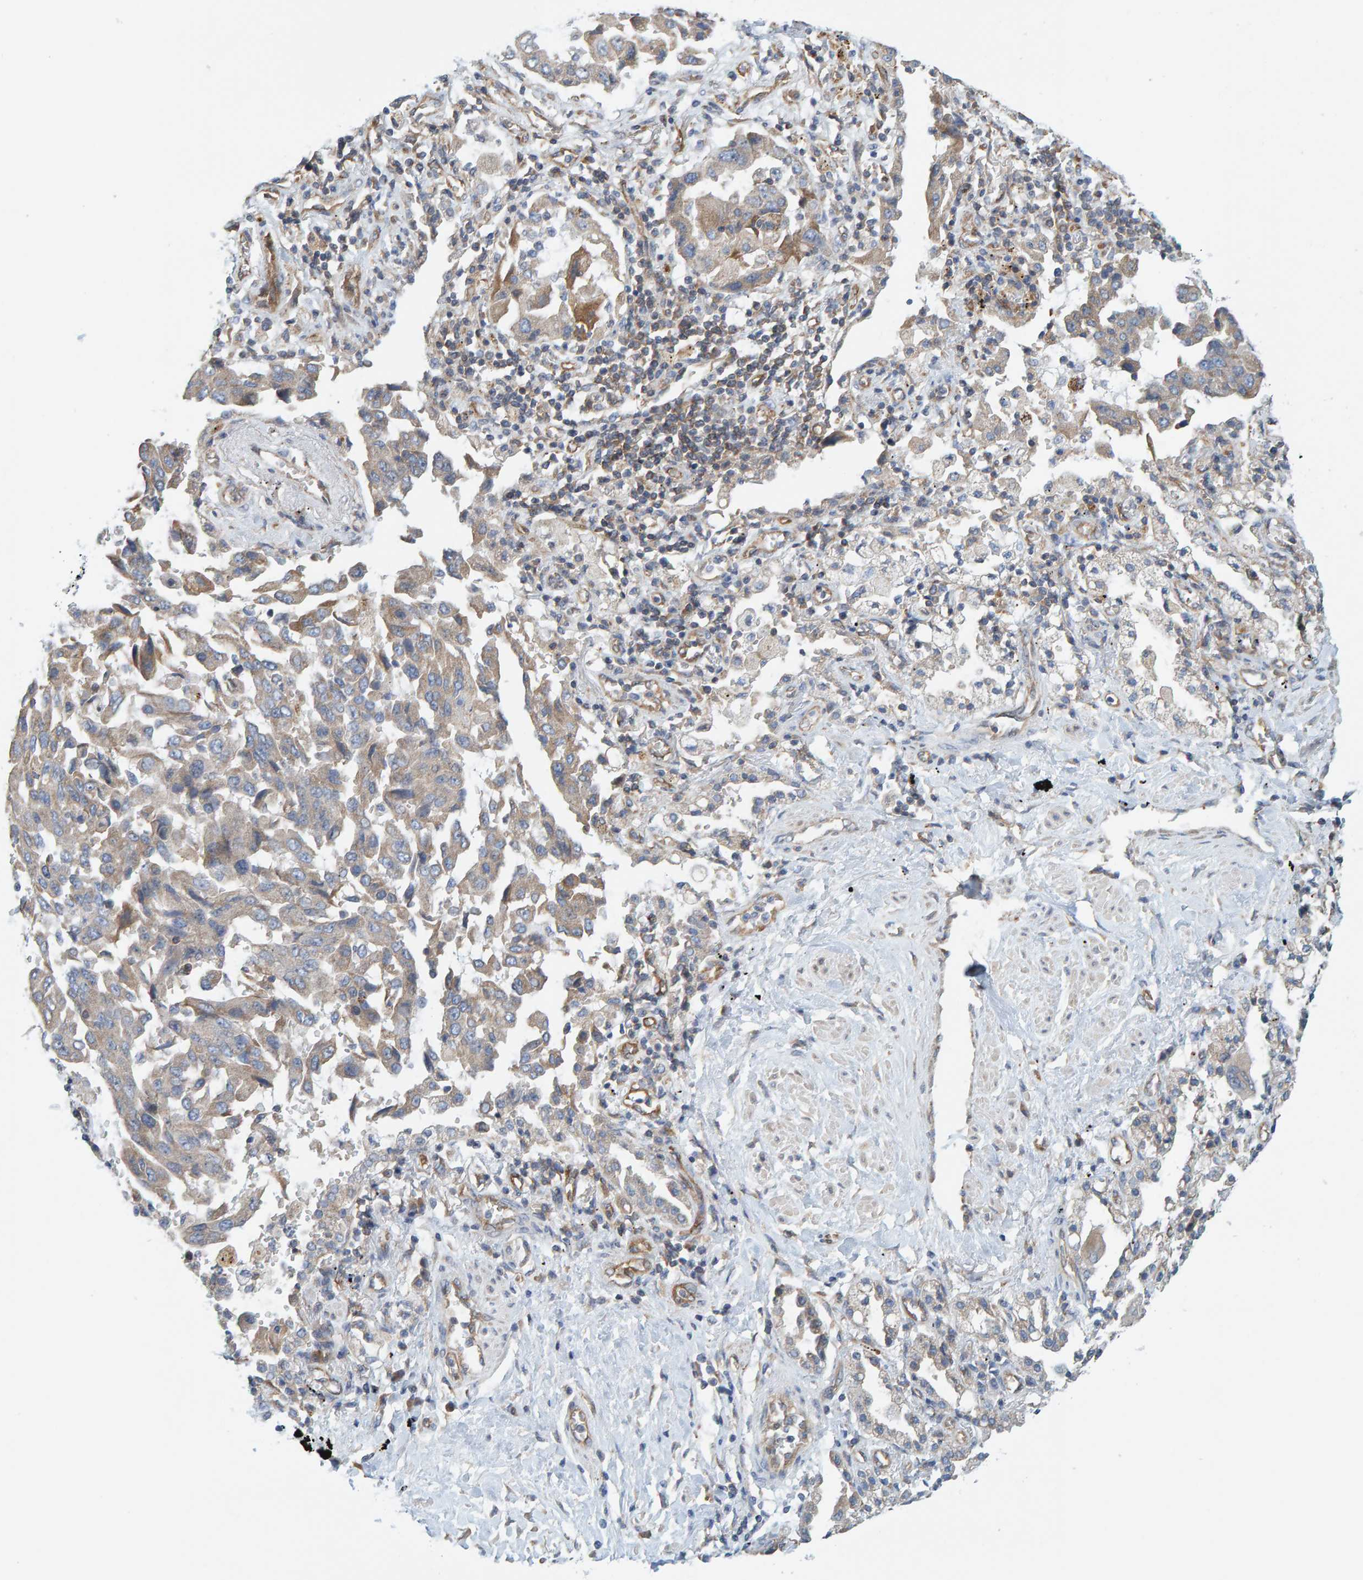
{"staining": {"intensity": "weak", "quantity": "25%-75%", "location": "cytoplasmic/membranous"}, "tissue": "lung cancer", "cell_type": "Tumor cells", "image_type": "cancer", "snomed": [{"axis": "morphology", "description": "Adenocarcinoma, NOS"}, {"axis": "topography", "description": "Lung"}], "caption": "This is an image of immunohistochemistry (IHC) staining of lung adenocarcinoma, which shows weak positivity in the cytoplasmic/membranous of tumor cells.", "gene": "PRKD2", "patient": {"sex": "female", "age": 65}}